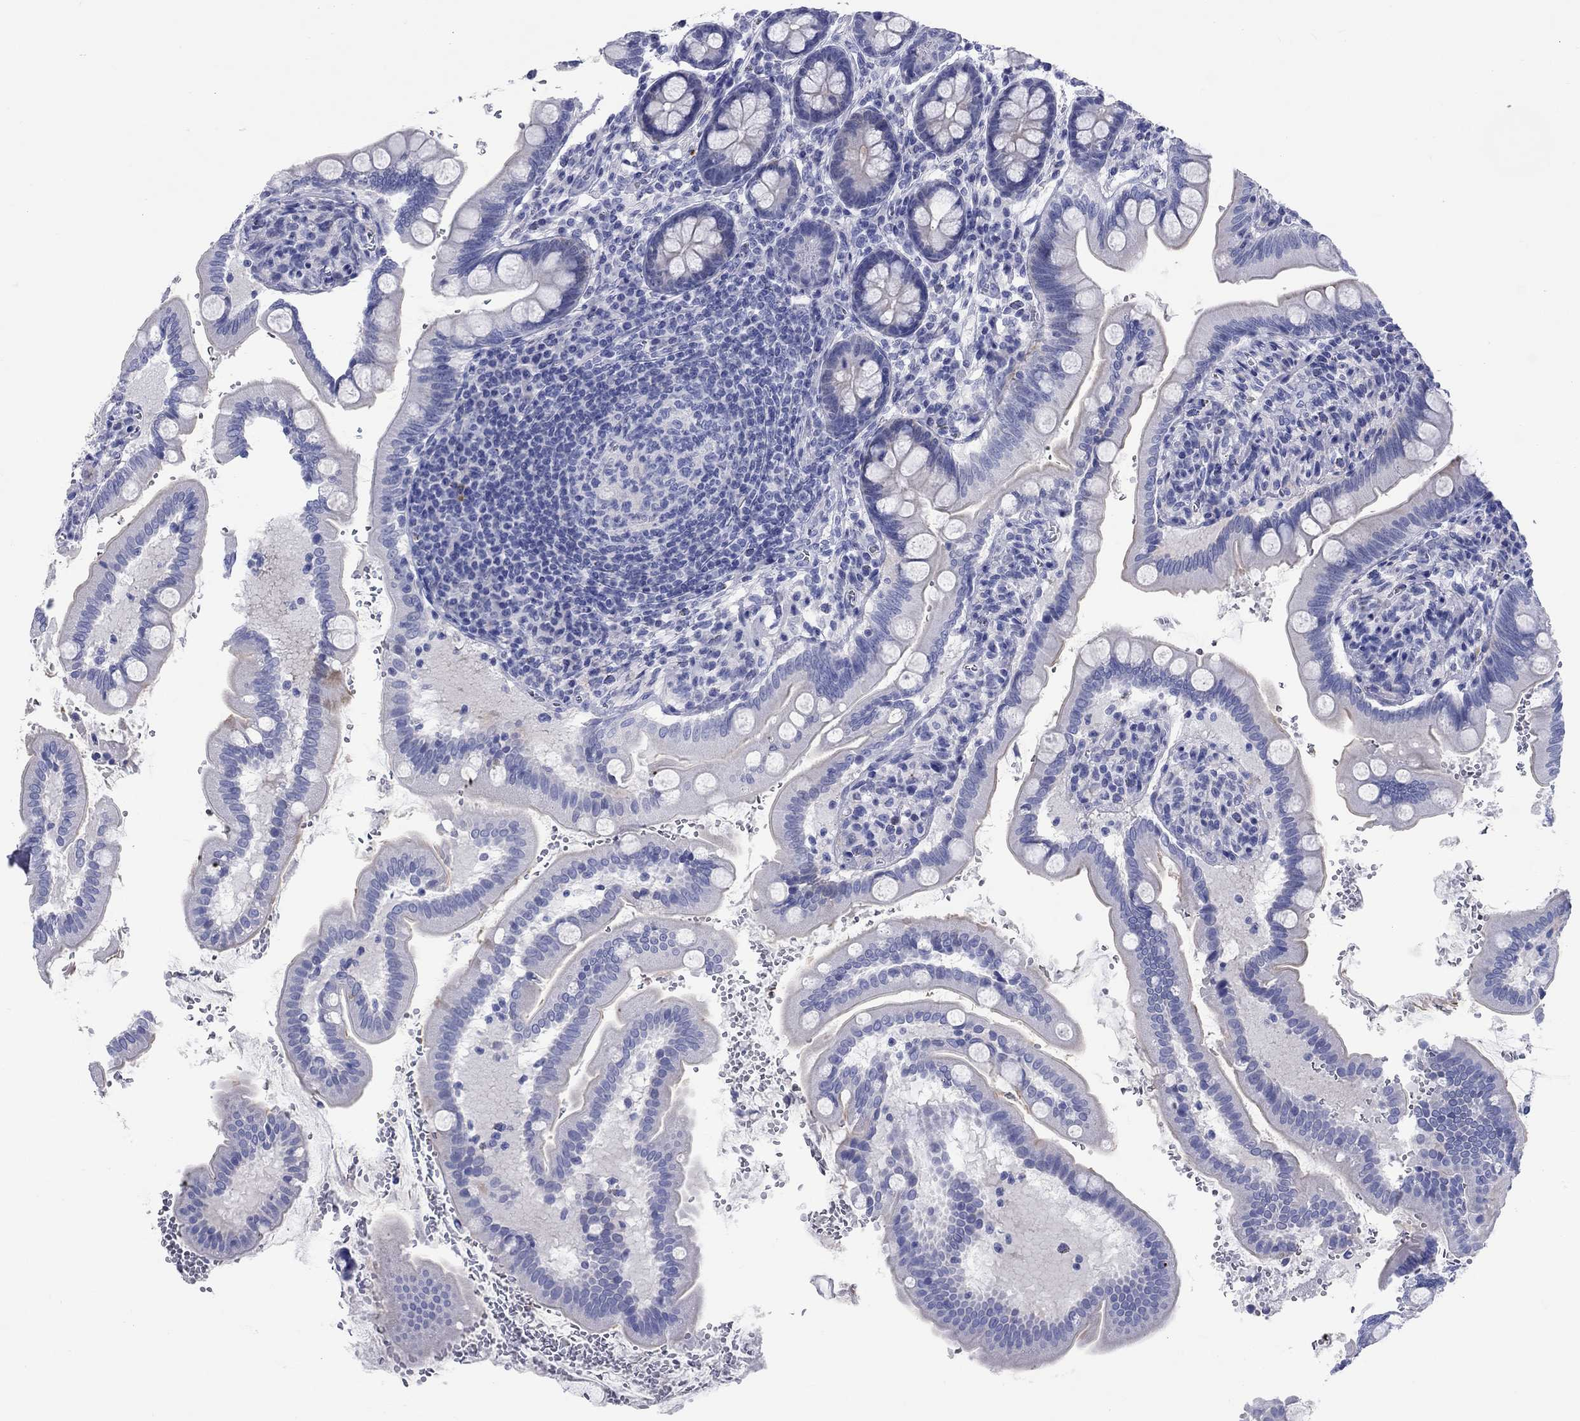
{"staining": {"intensity": "negative", "quantity": "none", "location": "none"}, "tissue": "small intestine", "cell_type": "Glandular cells", "image_type": "normal", "snomed": [{"axis": "morphology", "description": "Normal tissue, NOS"}, {"axis": "topography", "description": "Small intestine"}], "caption": "Immunohistochemistry (IHC) of normal small intestine shows no expression in glandular cells.", "gene": "CCNA1", "patient": {"sex": "female", "age": 56}}